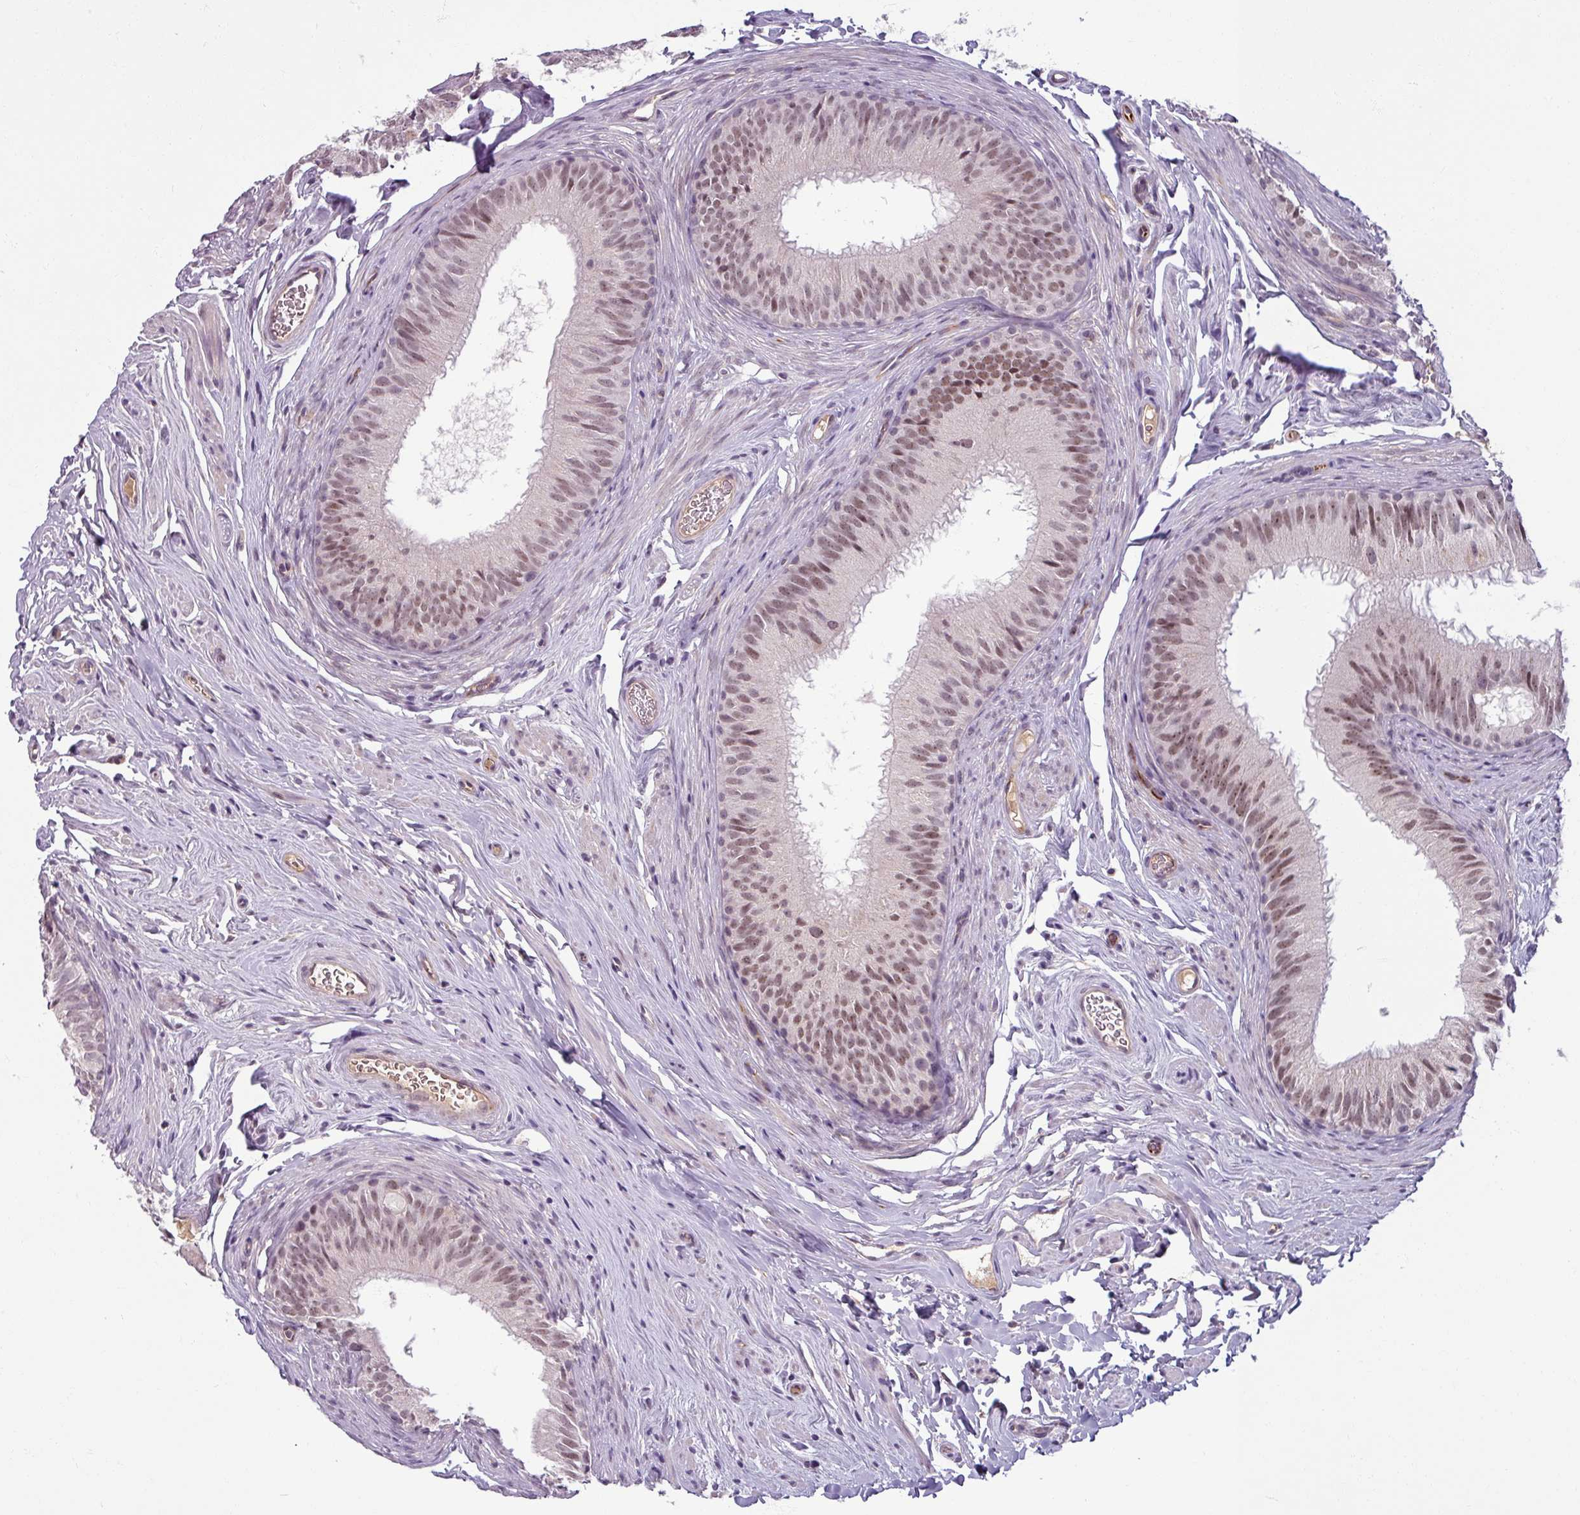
{"staining": {"intensity": "moderate", "quantity": ">75%", "location": "nuclear"}, "tissue": "epididymis", "cell_type": "Glandular cells", "image_type": "normal", "snomed": [{"axis": "morphology", "description": "Normal tissue, NOS"}, {"axis": "topography", "description": "Epididymis, spermatic cord, NOS"}], "caption": "Protein expression by immunohistochemistry displays moderate nuclear expression in approximately >75% of glandular cells in normal epididymis.", "gene": "UVSSA", "patient": {"sex": "male", "age": 25}}